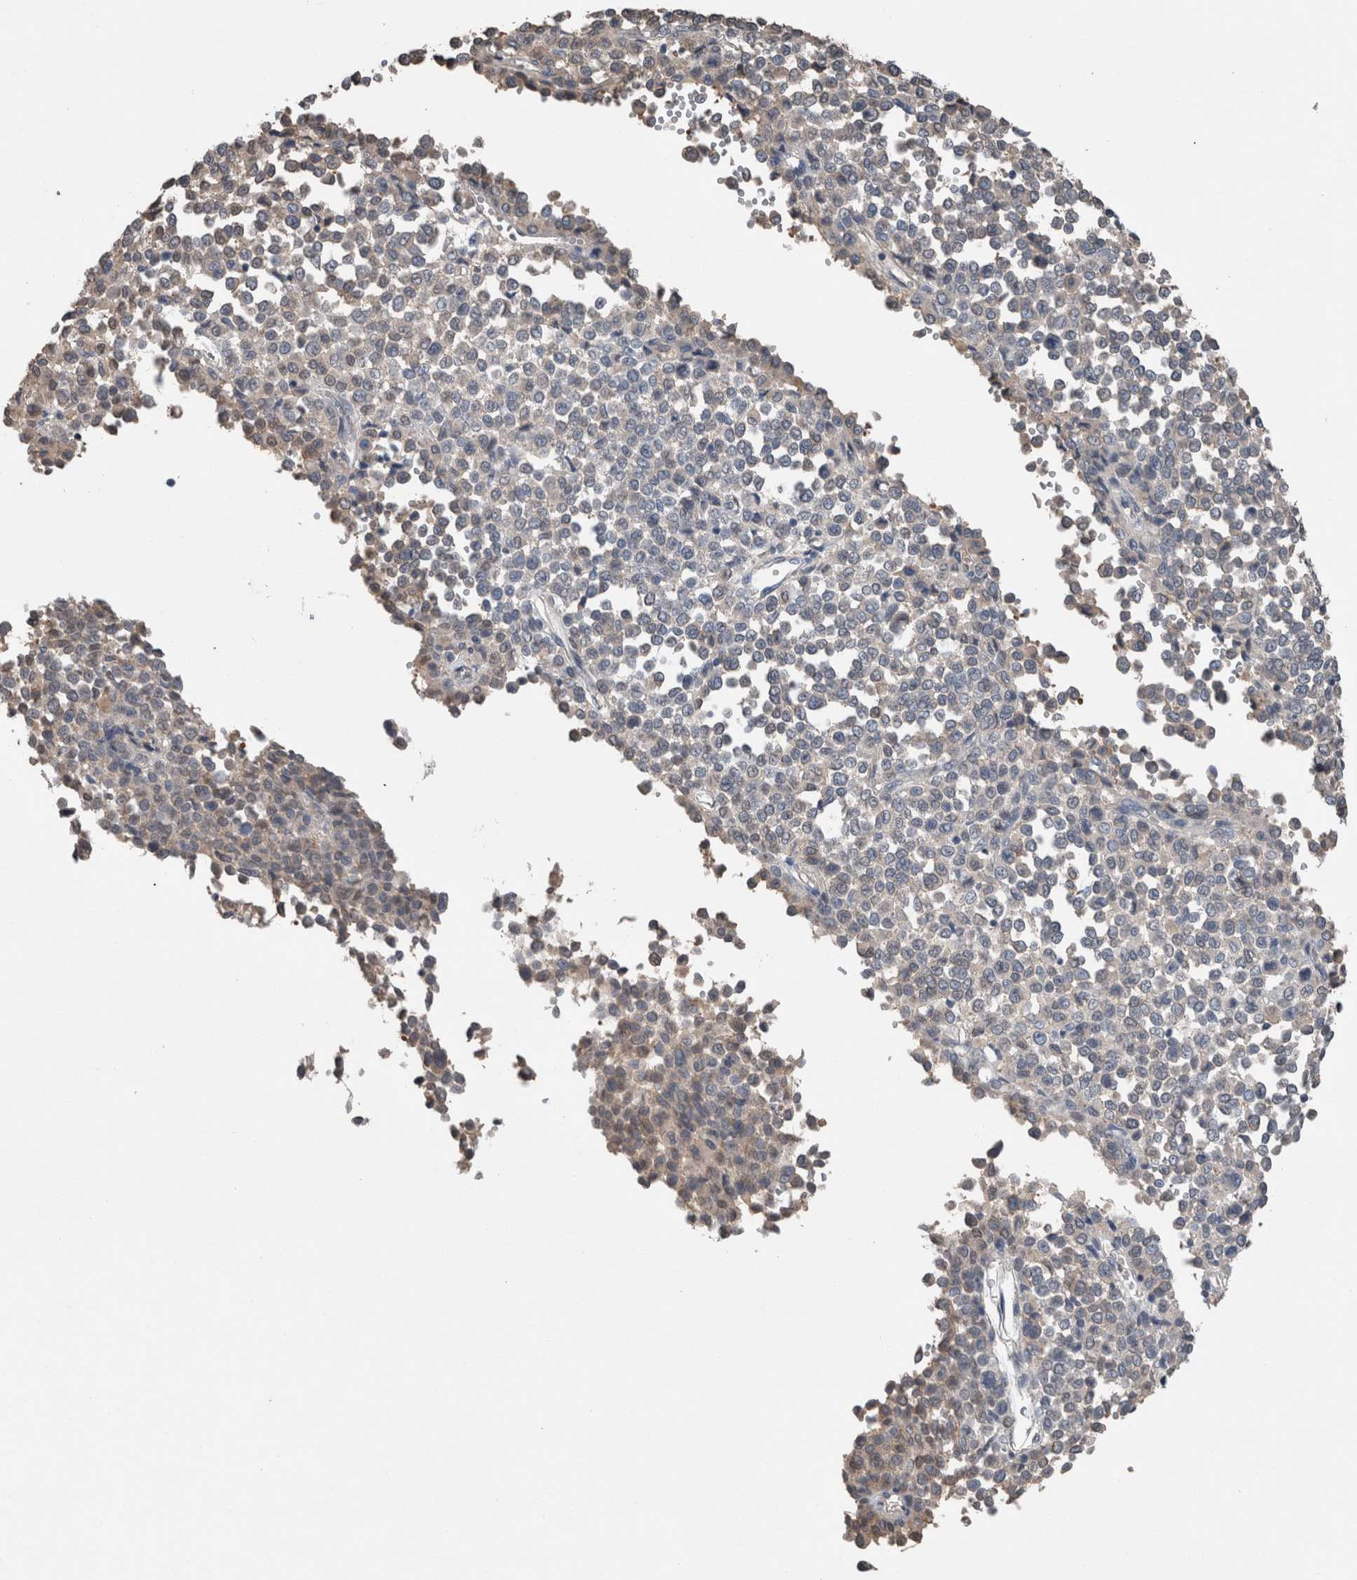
{"staining": {"intensity": "negative", "quantity": "none", "location": "none"}, "tissue": "melanoma", "cell_type": "Tumor cells", "image_type": "cancer", "snomed": [{"axis": "morphology", "description": "Malignant melanoma, Metastatic site"}, {"axis": "topography", "description": "Pancreas"}], "caption": "Immunohistochemistry (IHC) micrograph of human malignant melanoma (metastatic site) stained for a protein (brown), which displays no expression in tumor cells.", "gene": "CRNN", "patient": {"sex": "female", "age": 30}}